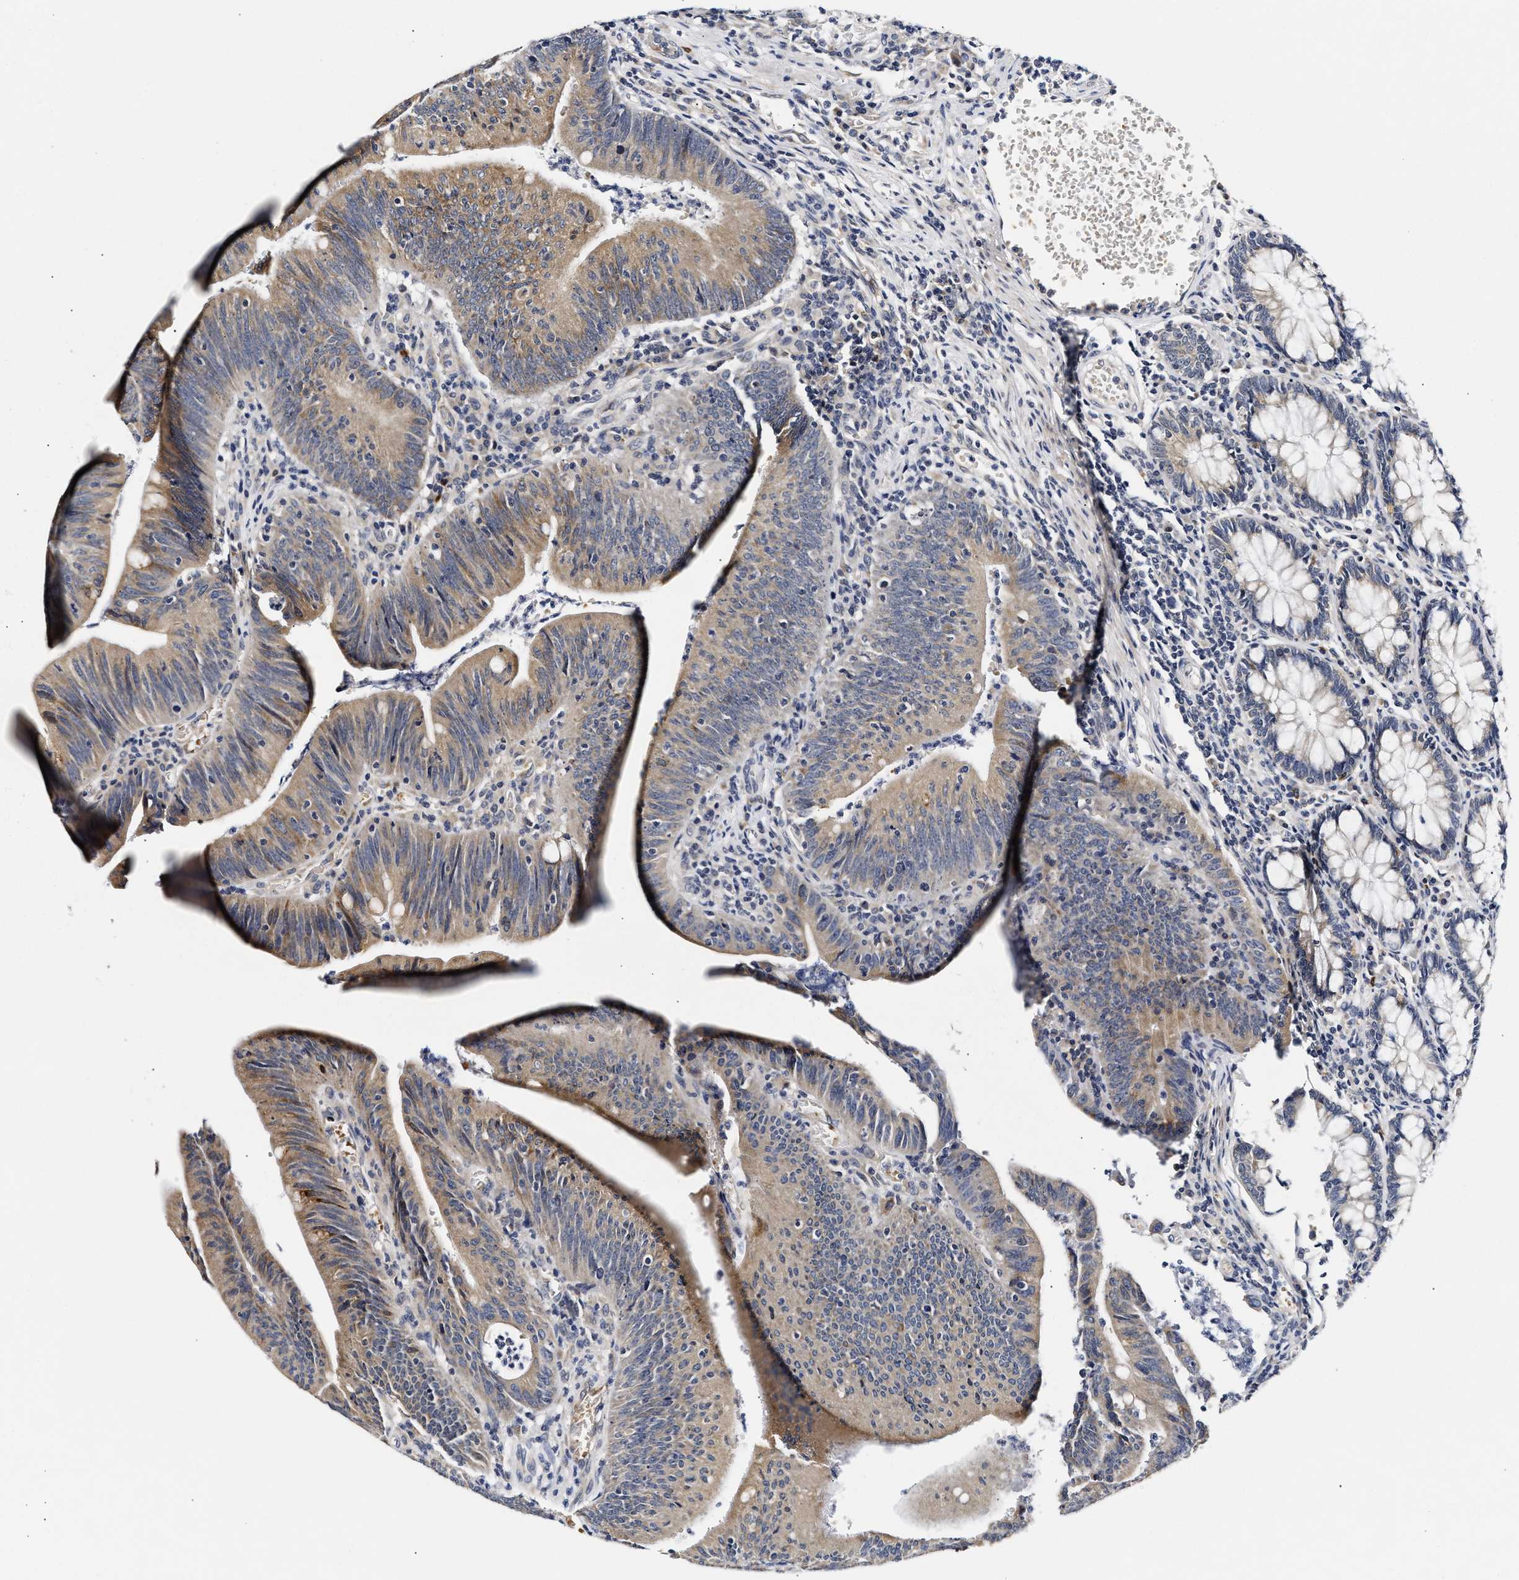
{"staining": {"intensity": "weak", "quantity": ">75%", "location": "cytoplasmic/membranous"}, "tissue": "colorectal cancer", "cell_type": "Tumor cells", "image_type": "cancer", "snomed": [{"axis": "morphology", "description": "Normal tissue, NOS"}, {"axis": "morphology", "description": "Adenocarcinoma, NOS"}, {"axis": "topography", "description": "Rectum"}], "caption": "Colorectal cancer stained with a brown dye shows weak cytoplasmic/membranous positive positivity in approximately >75% of tumor cells.", "gene": "RINT1", "patient": {"sex": "female", "age": 66}}